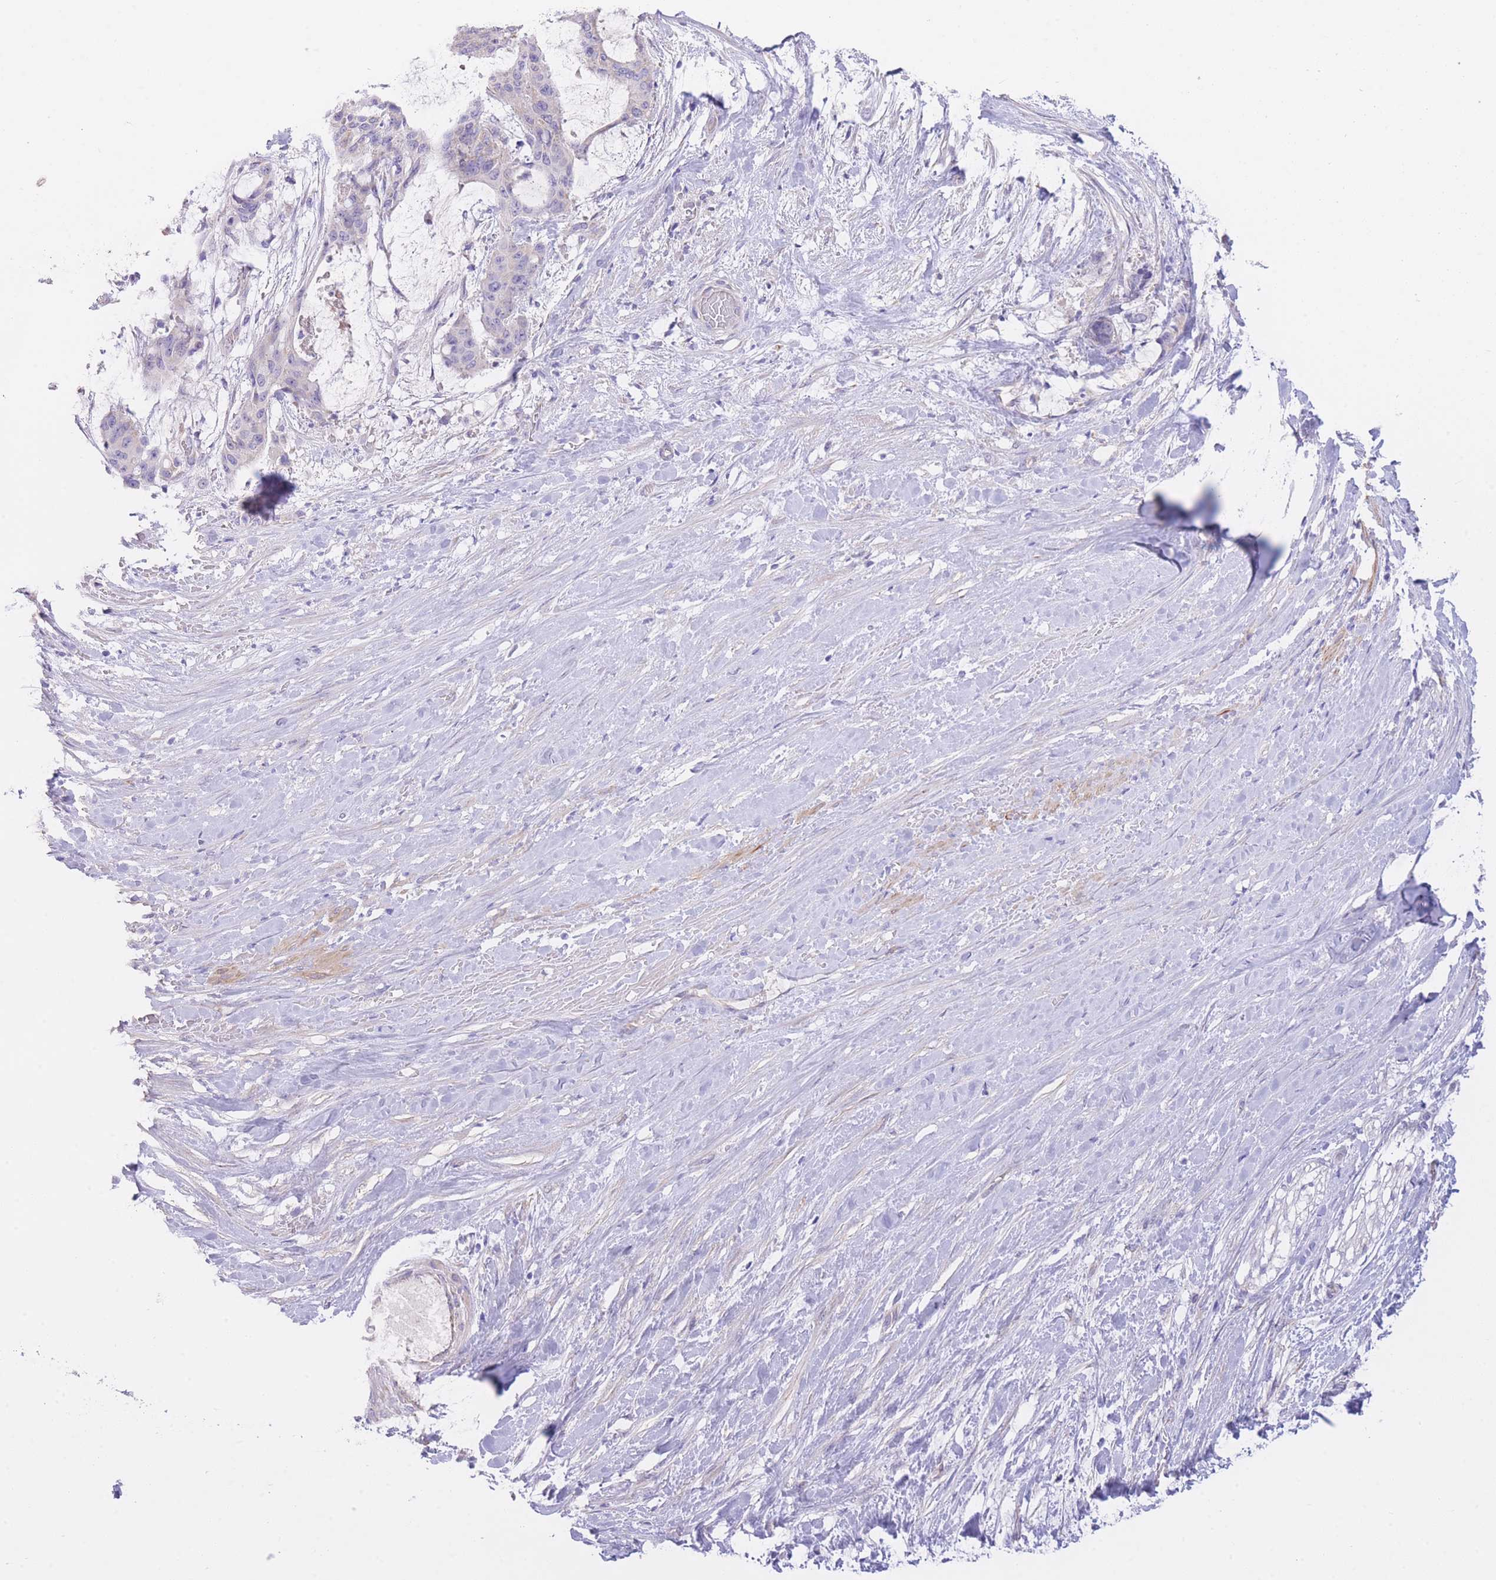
{"staining": {"intensity": "negative", "quantity": "none", "location": "none"}, "tissue": "liver cancer", "cell_type": "Tumor cells", "image_type": "cancer", "snomed": [{"axis": "morphology", "description": "Normal tissue, NOS"}, {"axis": "morphology", "description": "Cholangiocarcinoma"}, {"axis": "topography", "description": "Liver"}, {"axis": "topography", "description": "Peripheral nerve tissue"}], "caption": "High power microscopy histopathology image of an immunohistochemistry (IHC) photomicrograph of liver cancer (cholangiocarcinoma), revealing no significant expression in tumor cells.", "gene": "PGM1", "patient": {"sex": "female", "age": 73}}